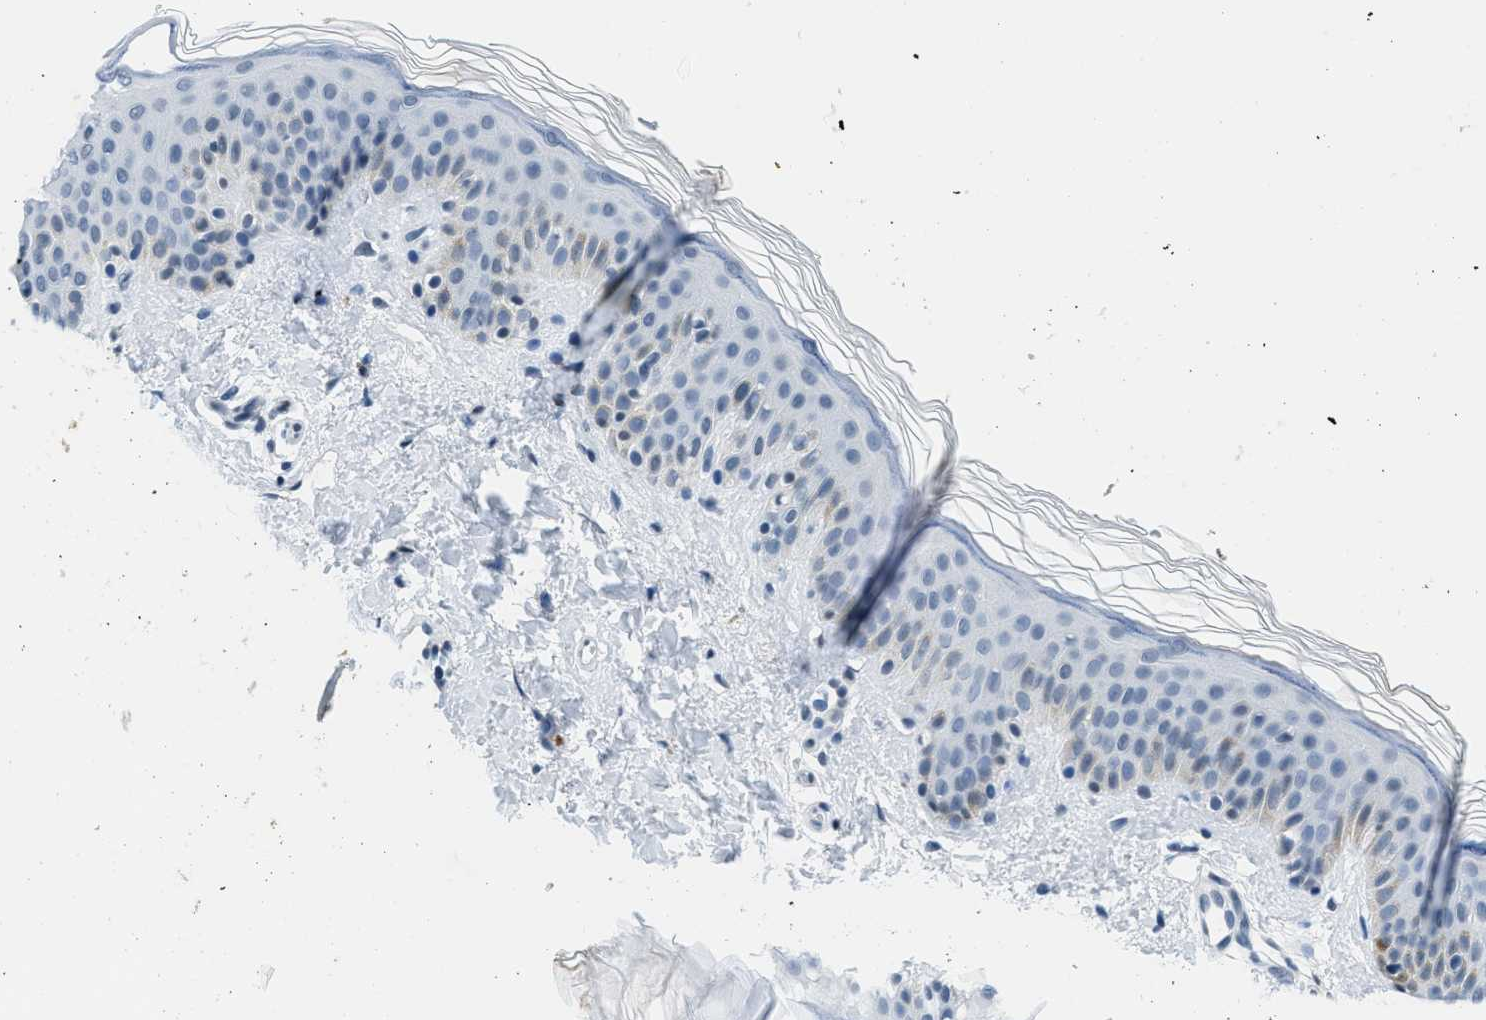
{"staining": {"intensity": "negative", "quantity": "none", "location": "none"}, "tissue": "skin", "cell_type": "Fibroblasts", "image_type": "normal", "snomed": [{"axis": "morphology", "description": "Normal tissue, NOS"}, {"axis": "topography", "description": "Skin"}], "caption": "Fibroblasts show no significant protein expression in benign skin. (DAB immunohistochemistry (IHC), high magnification).", "gene": "CA4", "patient": {"sex": "male", "age": 40}}